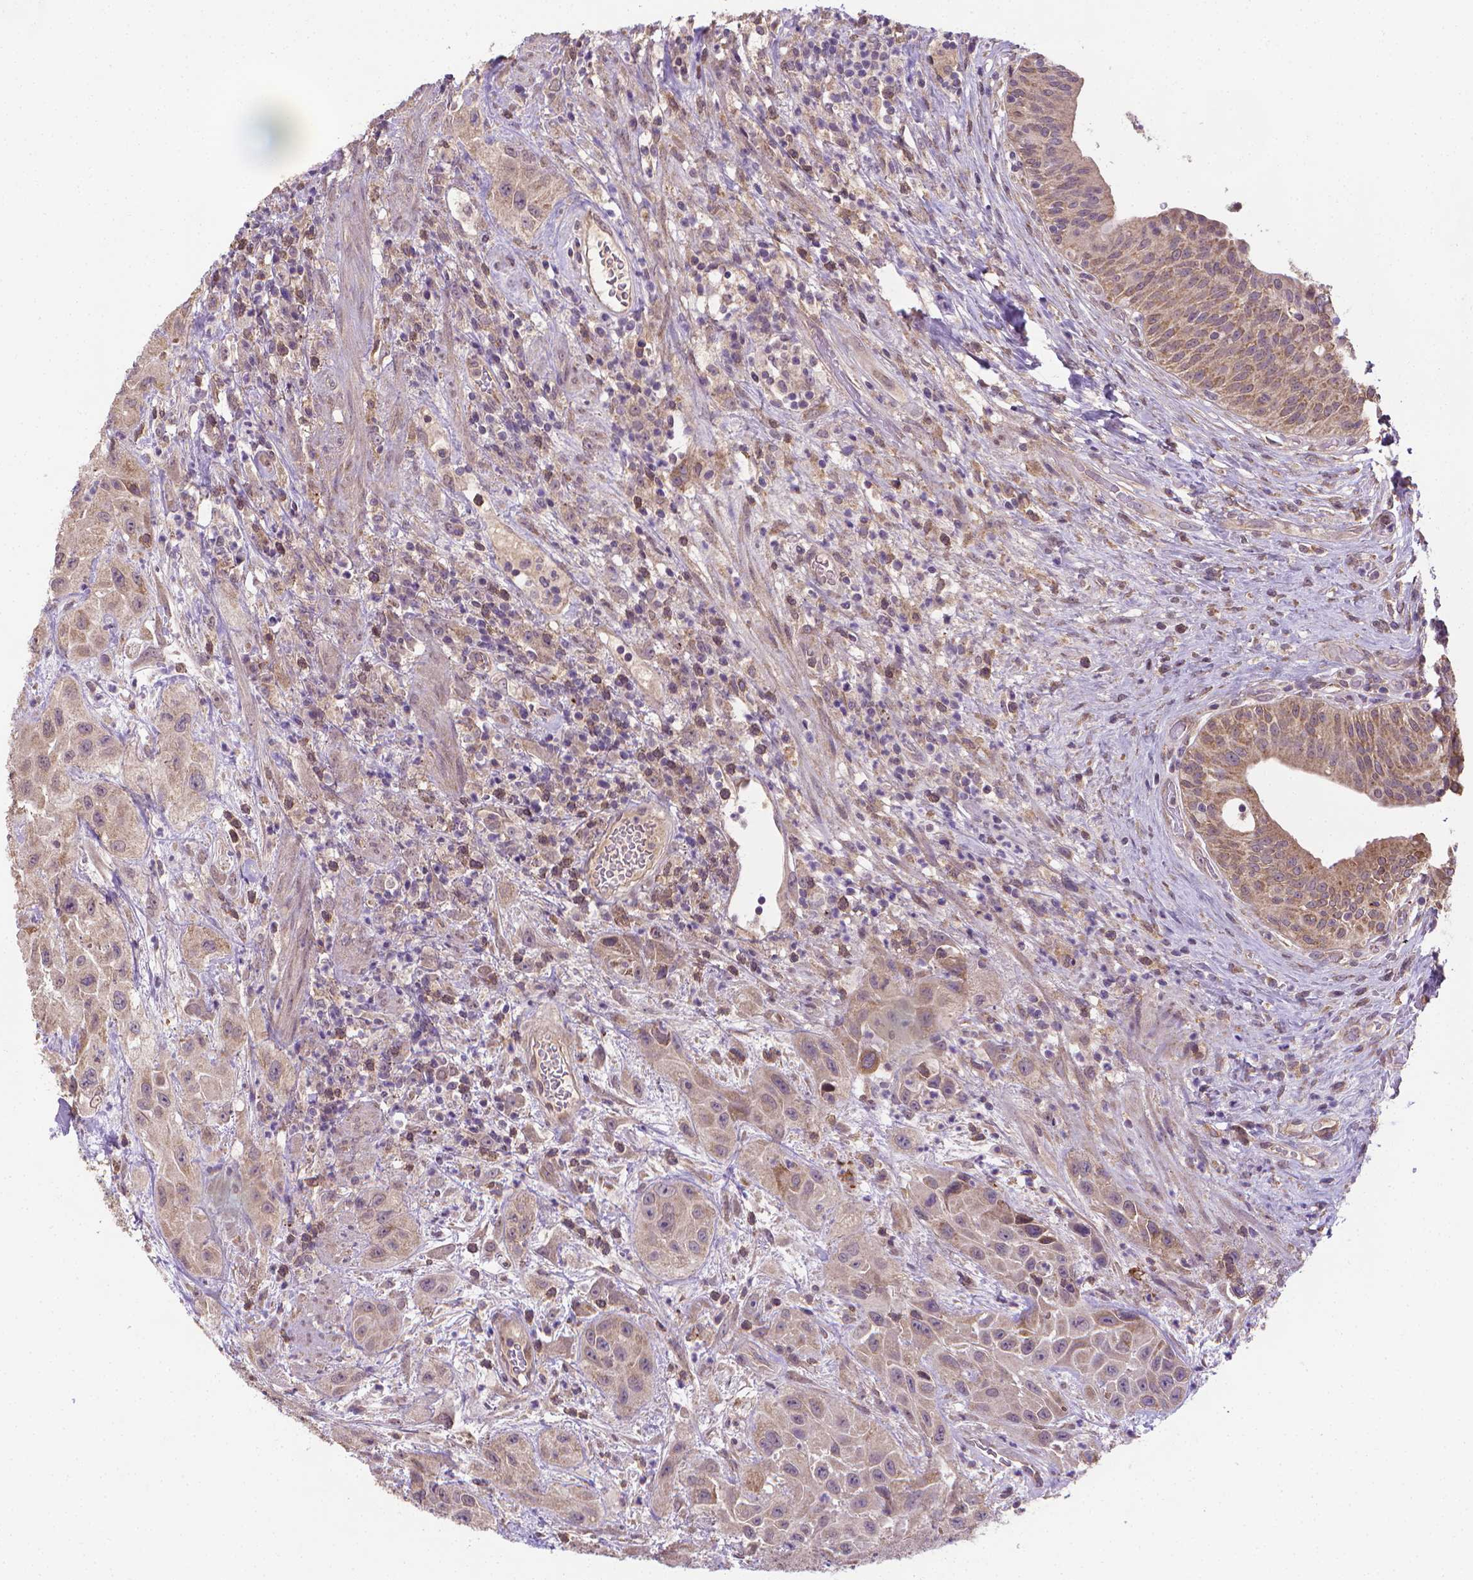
{"staining": {"intensity": "weak", "quantity": ">75%", "location": "cytoplasmic/membranous"}, "tissue": "urothelial cancer", "cell_type": "Tumor cells", "image_type": "cancer", "snomed": [{"axis": "morphology", "description": "Urothelial carcinoma, High grade"}, {"axis": "topography", "description": "Urinary bladder"}], "caption": "IHC of human urothelial carcinoma (high-grade) exhibits low levels of weak cytoplasmic/membranous expression in about >75% of tumor cells.", "gene": "GPR63", "patient": {"sex": "male", "age": 79}}